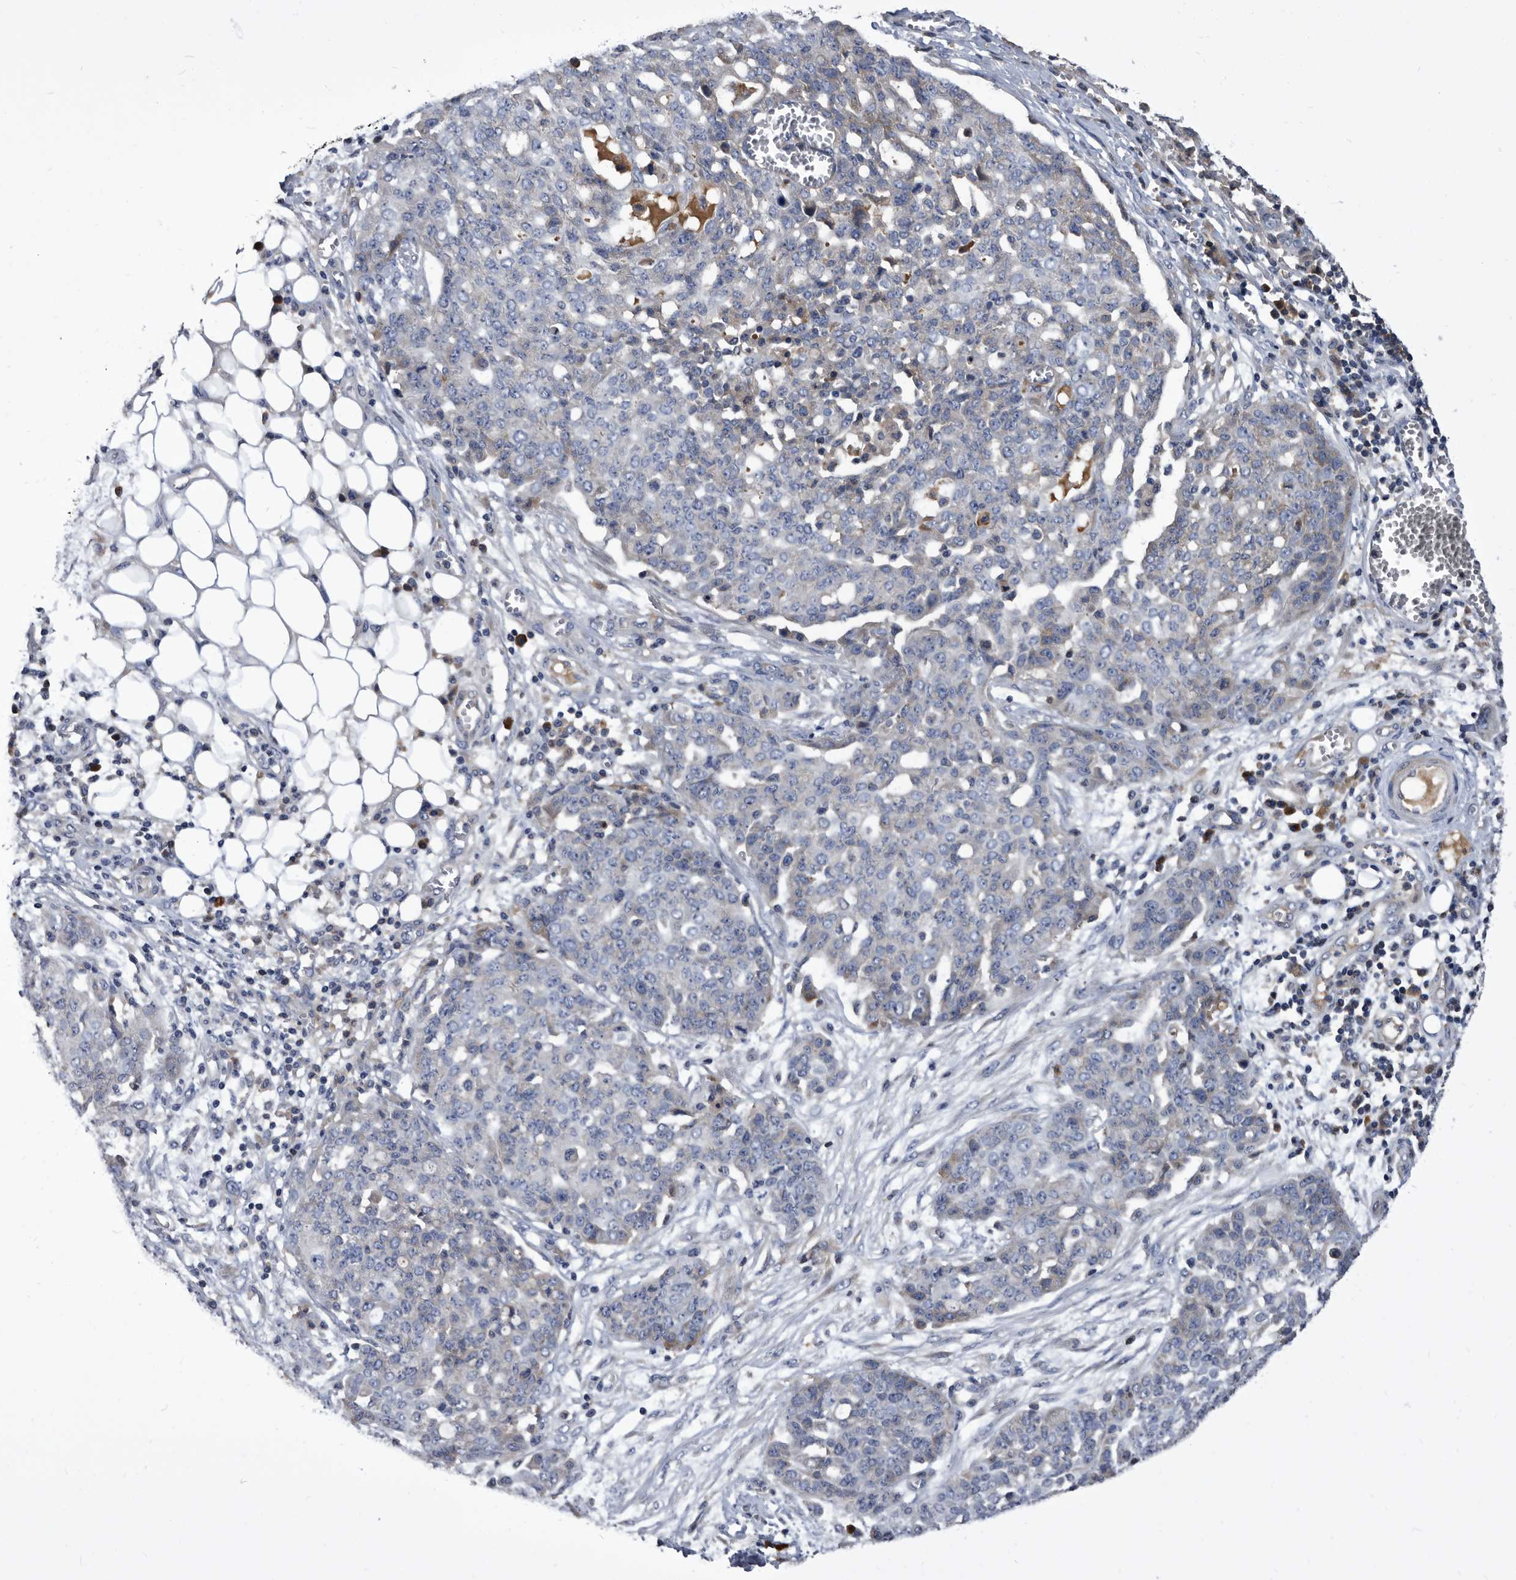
{"staining": {"intensity": "negative", "quantity": "none", "location": "none"}, "tissue": "ovarian cancer", "cell_type": "Tumor cells", "image_type": "cancer", "snomed": [{"axis": "morphology", "description": "Cystadenocarcinoma, serous, NOS"}, {"axis": "topography", "description": "Soft tissue"}, {"axis": "topography", "description": "Ovary"}], "caption": "Immunohistochemical staining of ovarian serous cystadenocarcinoma demonstrates no significant expression in tumor cells.", "gene": "DTNBP1", "patient": {"sex": "female", "age": 57}}